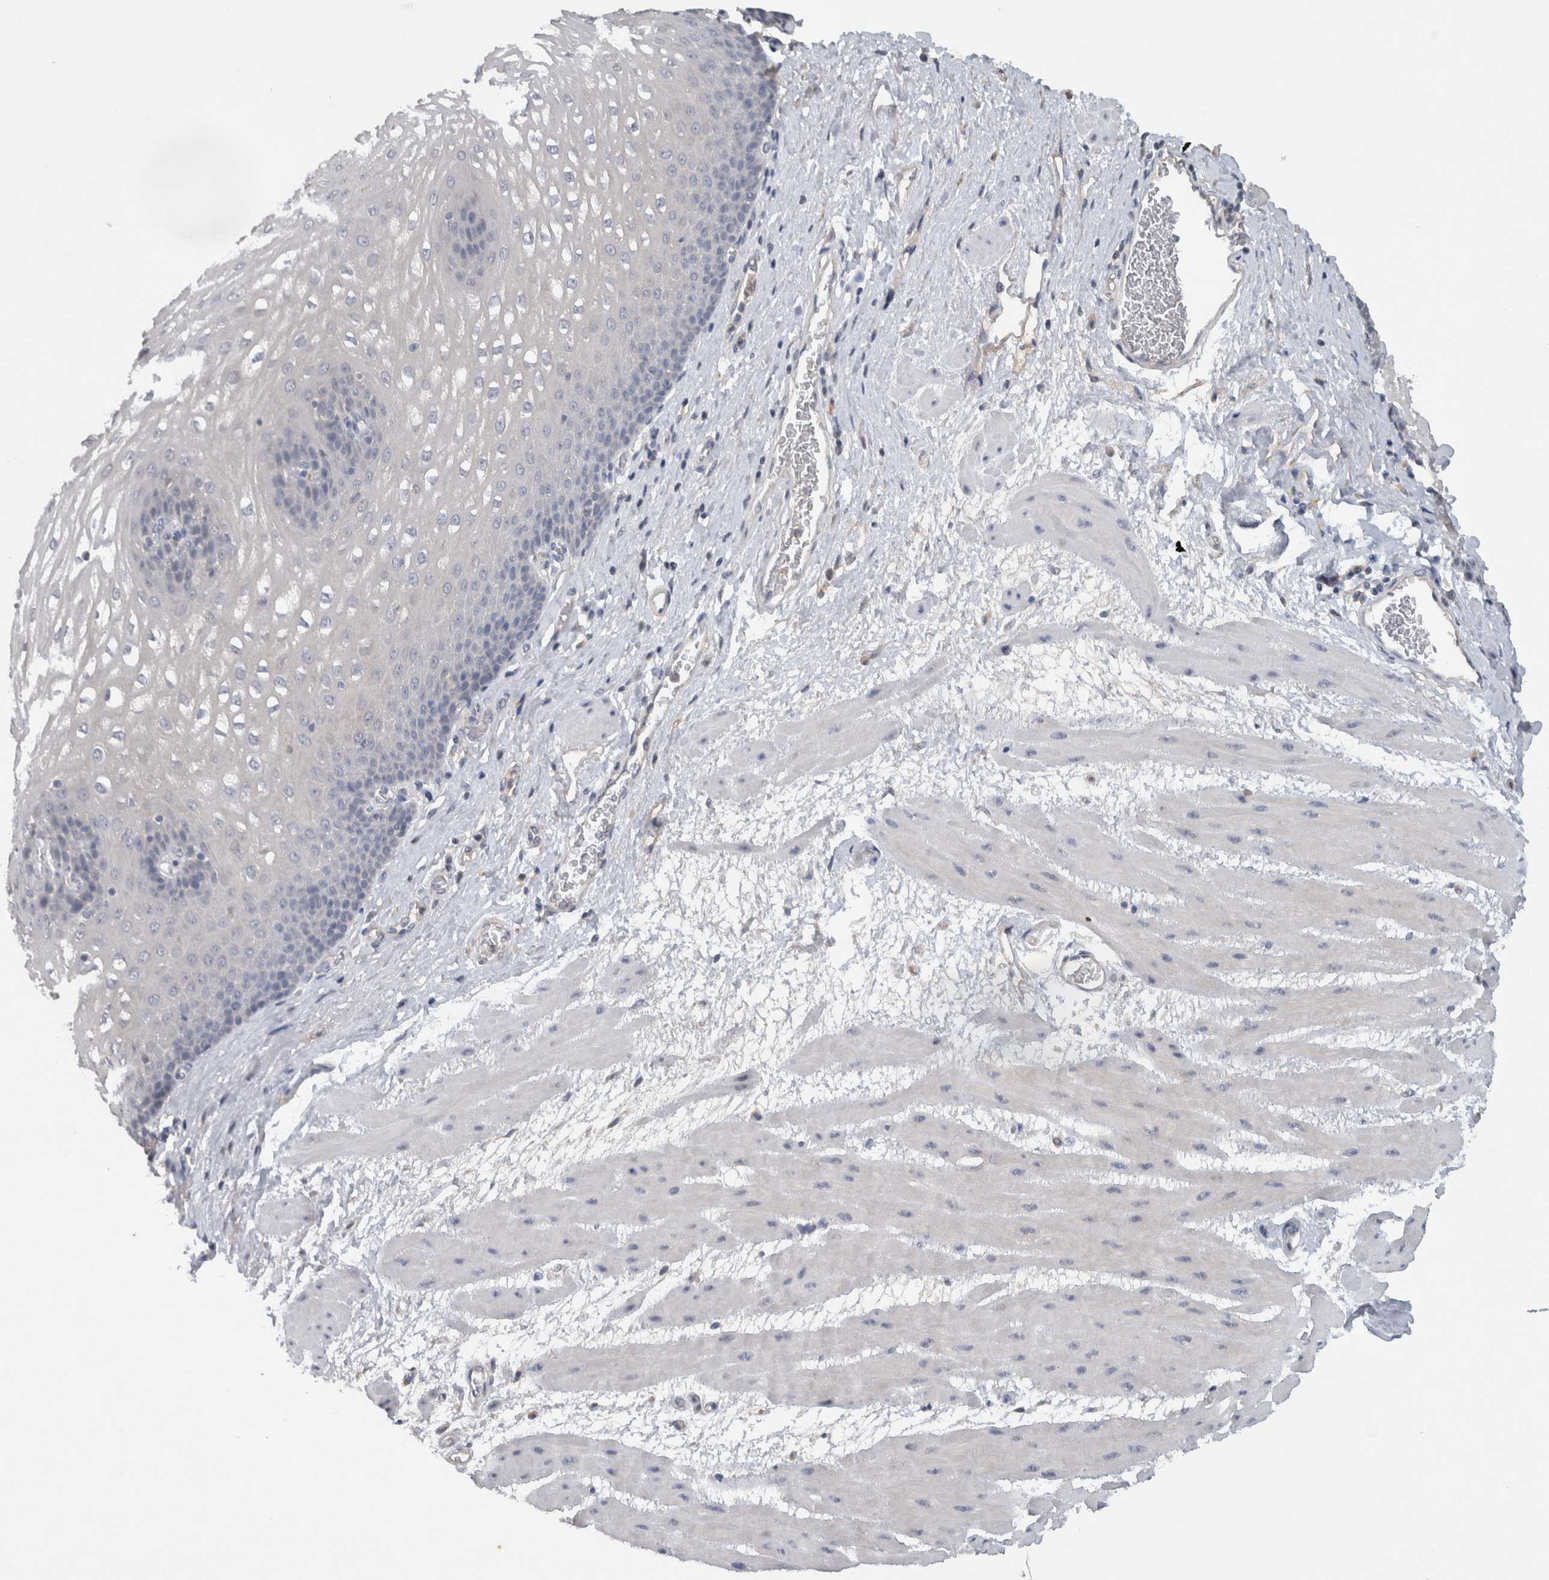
{"staining": {"intensity": "negative", "quantity": "none", "location": "none"}, "tissue": "esophagus", "cell_type": "Squamous epithelial cells", "image_type": "normal", "snomed": [{"axis": "morphology", "description": "Normal tissue, NOS"}, {"axis": "topography", "description": "Esophagus"}], "caption": "High power microscopy micrograph of an IHC micrograph of benign esophagus, revealing no significant staining in squamous epithelial cells.", "gene": "HEXD", "patient": {"sex": "male", "age": 48}}